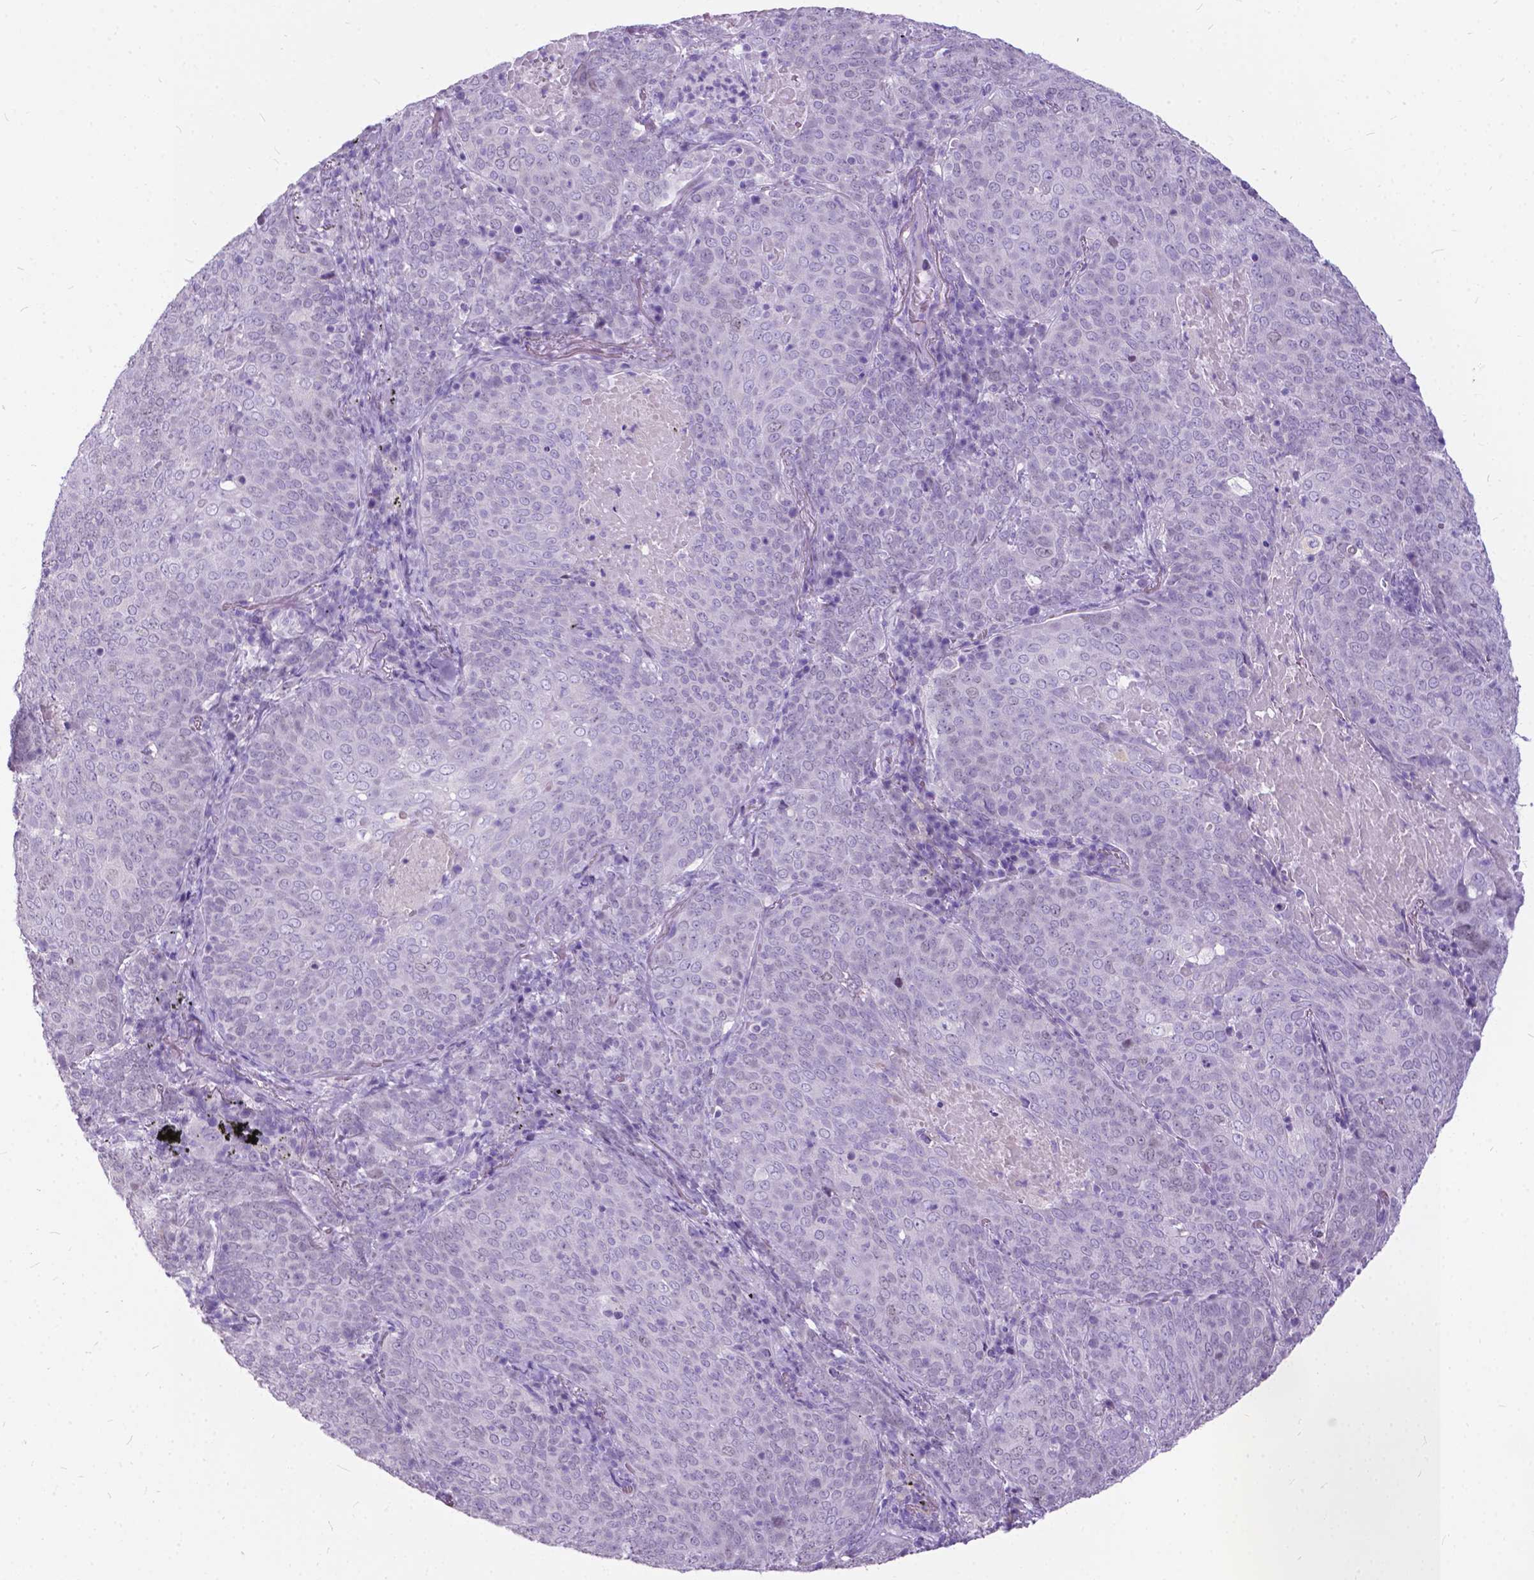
{"staining": {"intensity": "negative", "quantity": "none", "location": "none"}, "tissue": "lung cancer", "cell_type": "Tumor cells", "image_type": "cancer", "snomed": [{"axis": "morphology", "description": "Squamous cell carcinoma, NOS"}, {"axis": "topography", "description": "Lung"}], "caption": "Immunohistochemical staining of human squamous cell carcinoma (lung) demonstrates no significant positivity in tumor cells. Brightfield microscopy of immunohistochemistry (IHC) stained with DAB (brown) and hematoxylin (blue), captured at high magnification.", "gene": "BSND", "patient": {"sex": "male", "age": 82}}